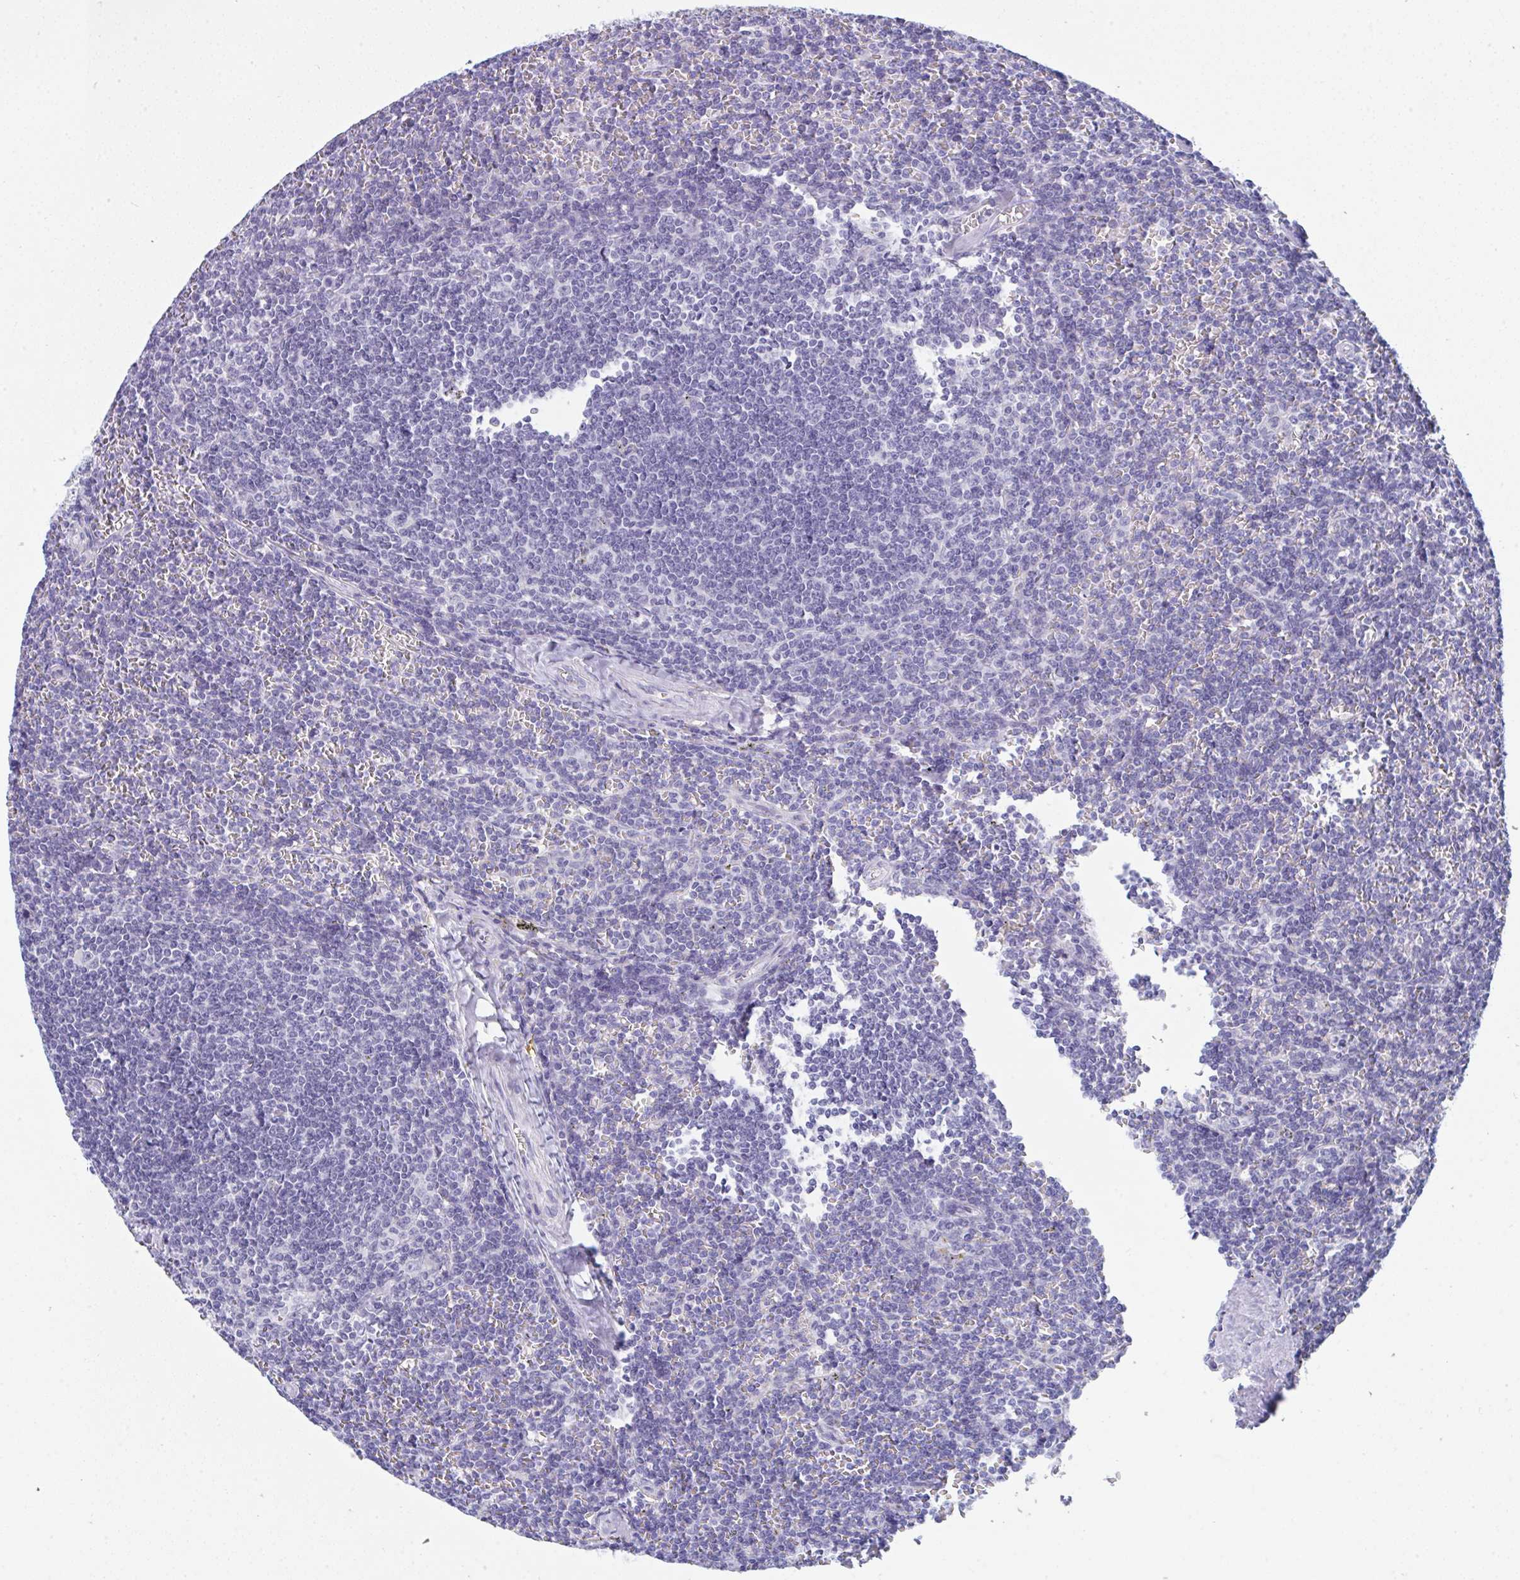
{"staining": {"intensity": "negative", "quantity": "none", "location": "none"}, "tissue": "lymphoma", "cell_type": "Tumor cells", "image_type": "cancer", "snomed": [{"axis": "morphology", "description": "Malignant lymphoma, non-Hodgkin's type, Low grade"}, {"axis": "topography", "description": "Spleen"}], "caption": "The micrograph demonstrates no significant staining in tumor cells of lymphoma.", "gene": "PRDM9", "patient": {"sex": "male", "age": 78}}